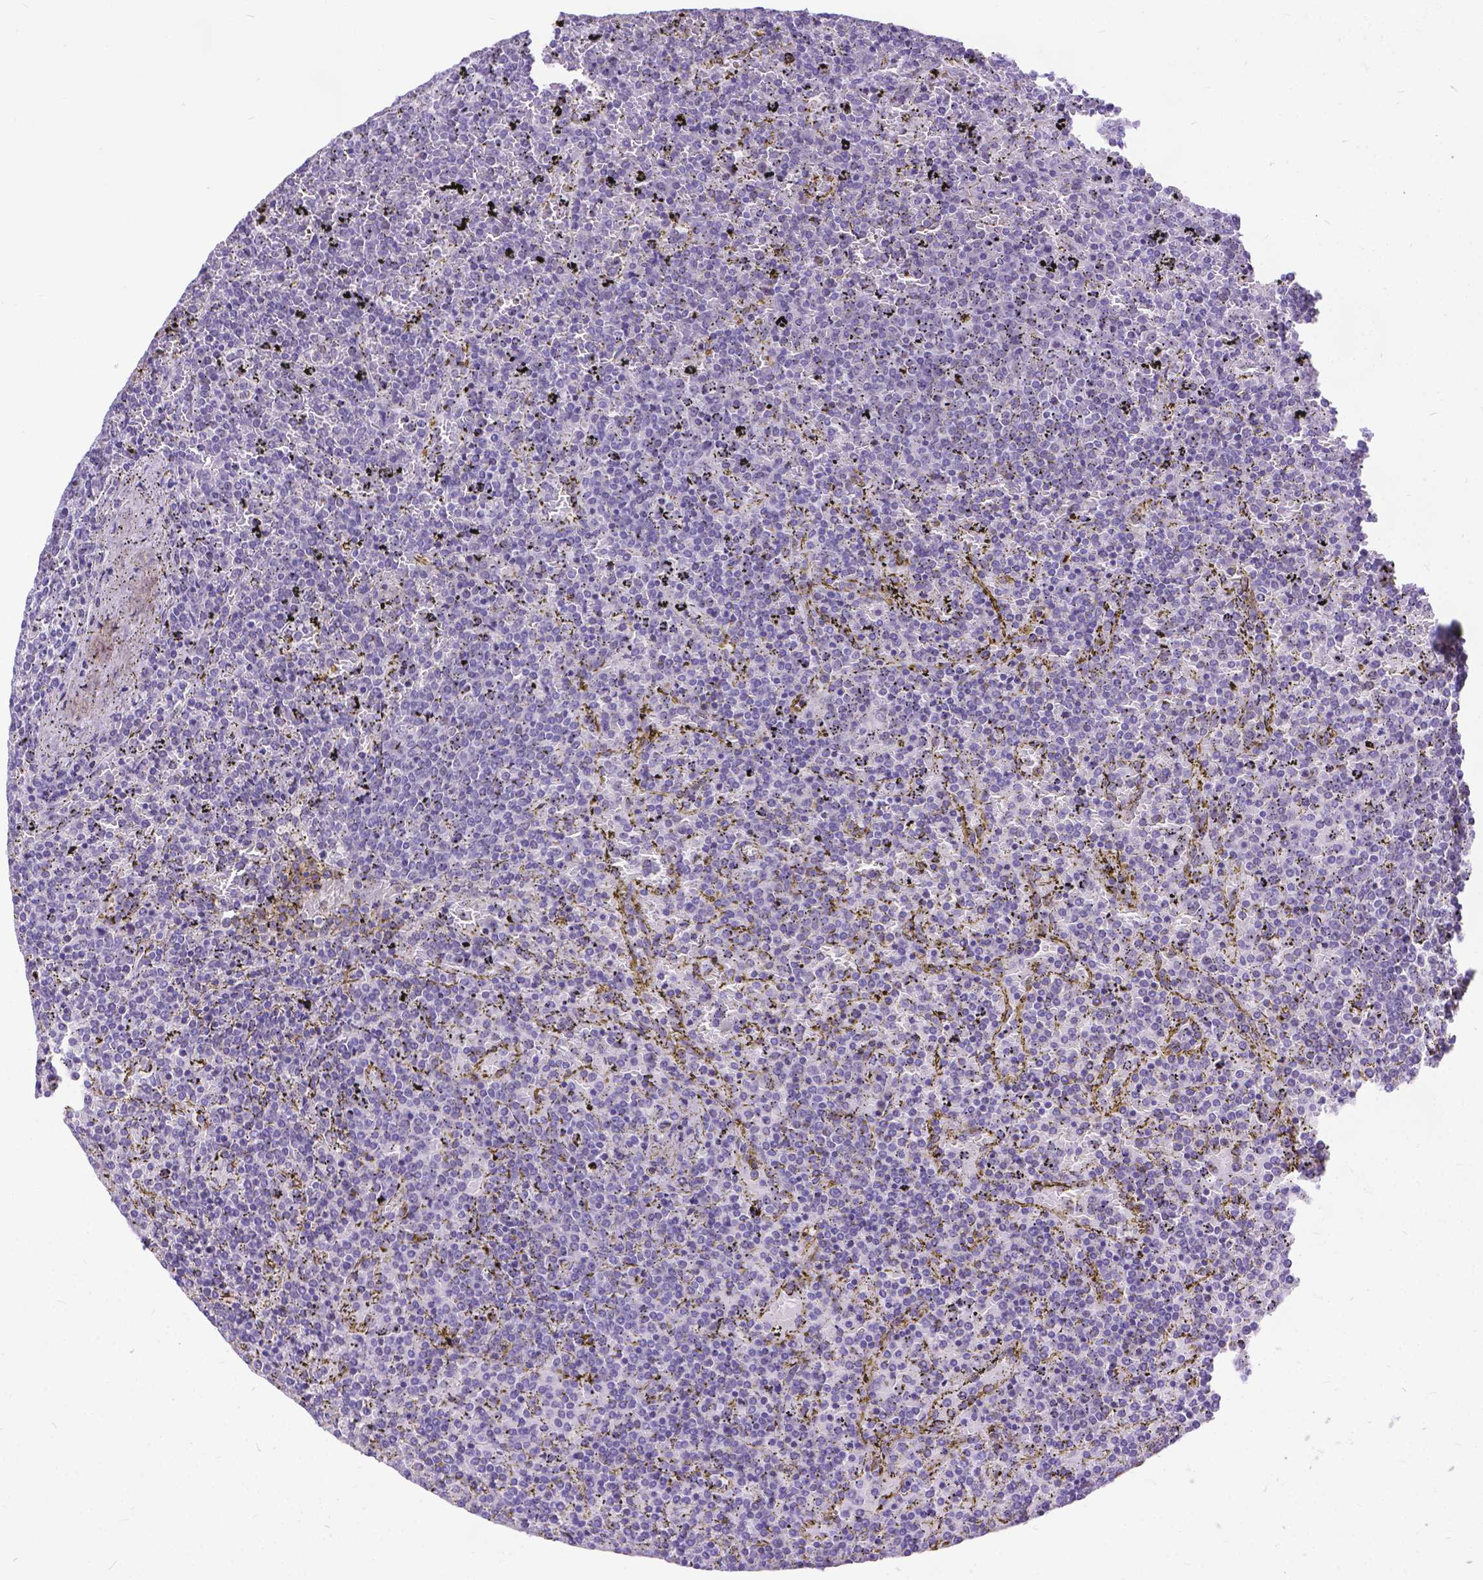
{"staining": {"intensity": "negative", "quantity": "none", "location": "none"}, "tissue": "lymphoma", "cell_type": "Tumor cells", "image_type": "cancer", "snomed": [{"axis": "morphology", "description": "Malignant lymphoma, non-Hodgkin's type, Low grade"}, {"axis": "topography", "description": "Spleen"}], "caption": "Immunohistochemical staining of low-grade malignant lymphoma, non-Hodgkin's type exhibits no significant positivity in tumor cells.", "gene": "FAM124B", "patient": {"sex": "female", "age": 77}}